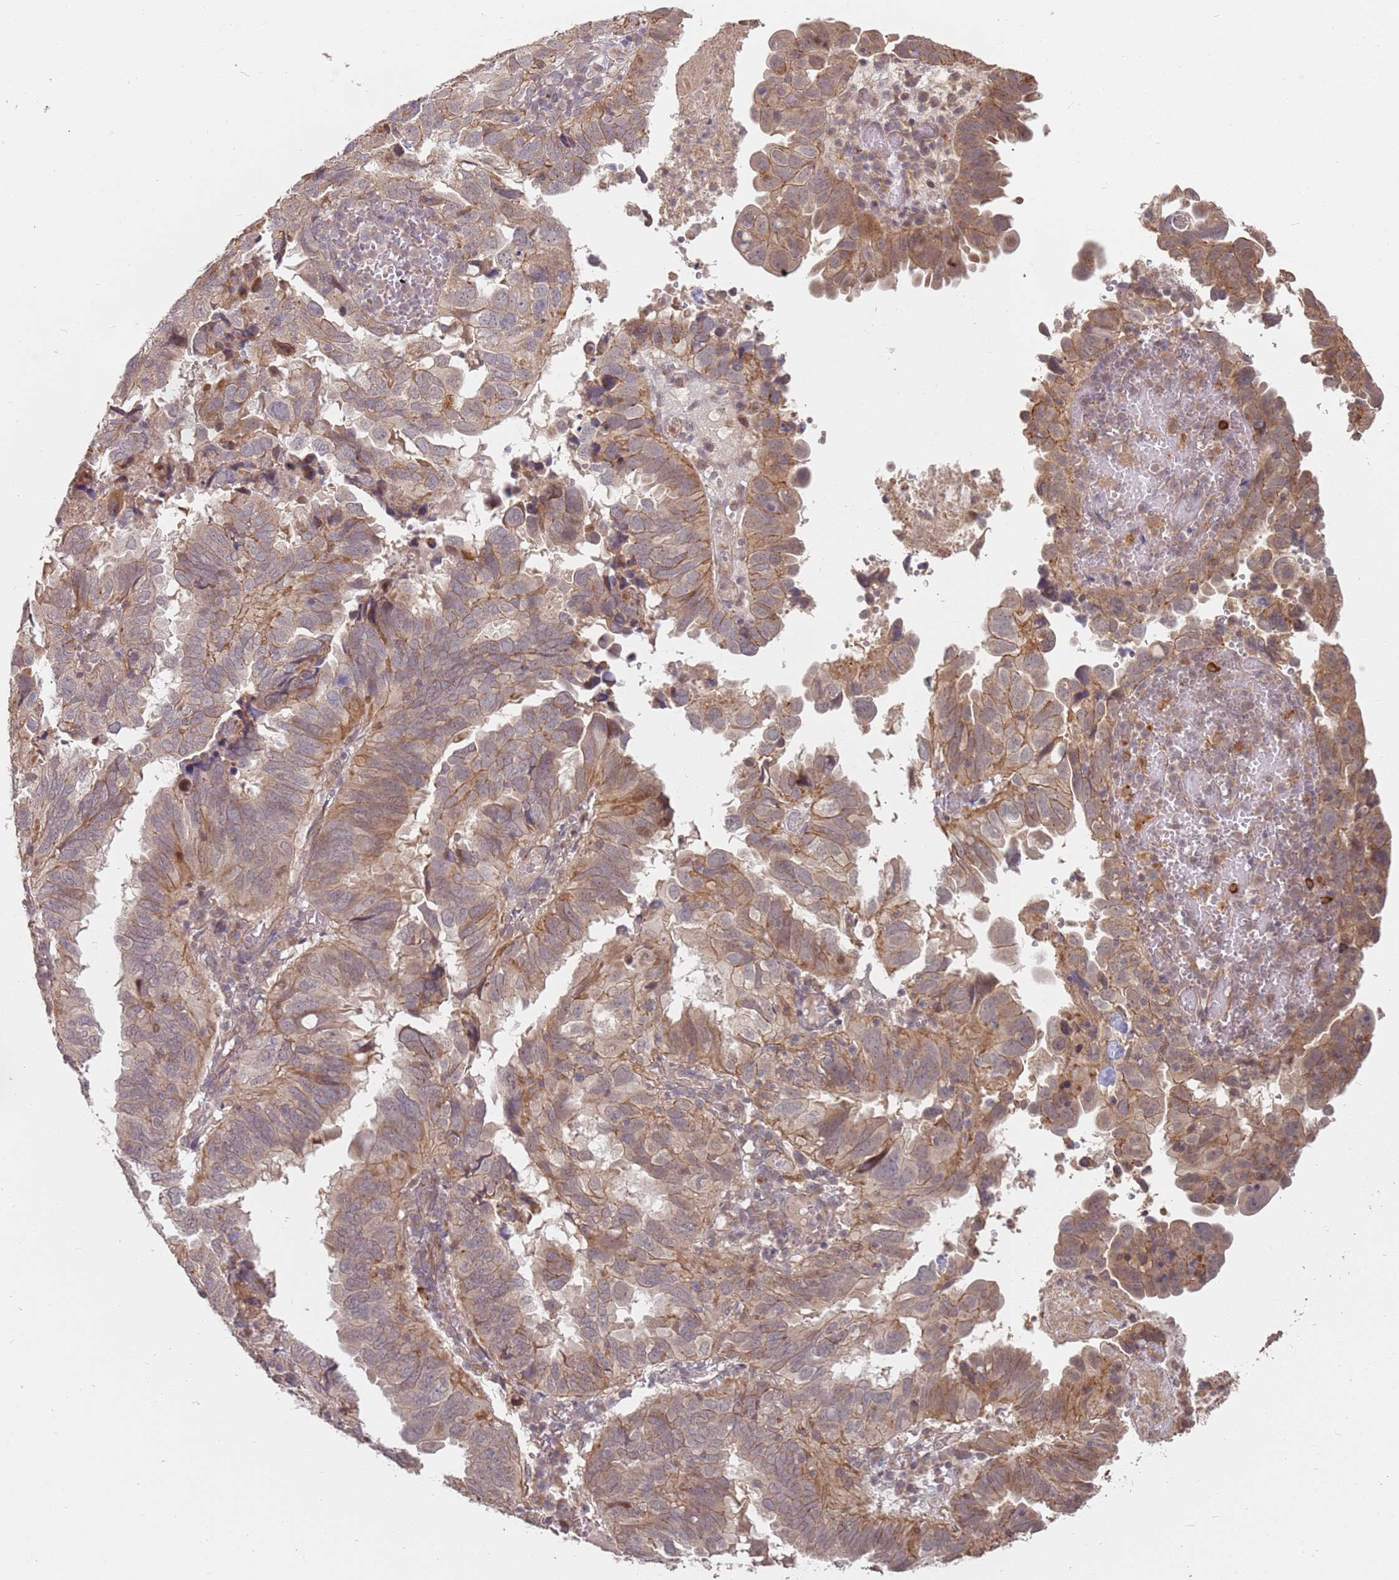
{"staining": {"intensity": "weak", "quantity": "25%-75%", "location": "cytoplasmic/membranous"}, "tissue": "endometrial cancer", "cell_type": "Tumor cells", "image_type": "cancer", "snomed": [{"axis": "morphology", "description": "Adenocarcinoma, NOS"}, {"axis": "topography", "description": "Uterus"}], "caption": "Endometrial adenocarcinoma was stained to show a protein in brown. There is low levels of weak cytoplasmic/membranous staining in approximately 25%-75% of tumor cells.", "gene": "MPEG1", "patient": {"sex": "female", "age": 77}}